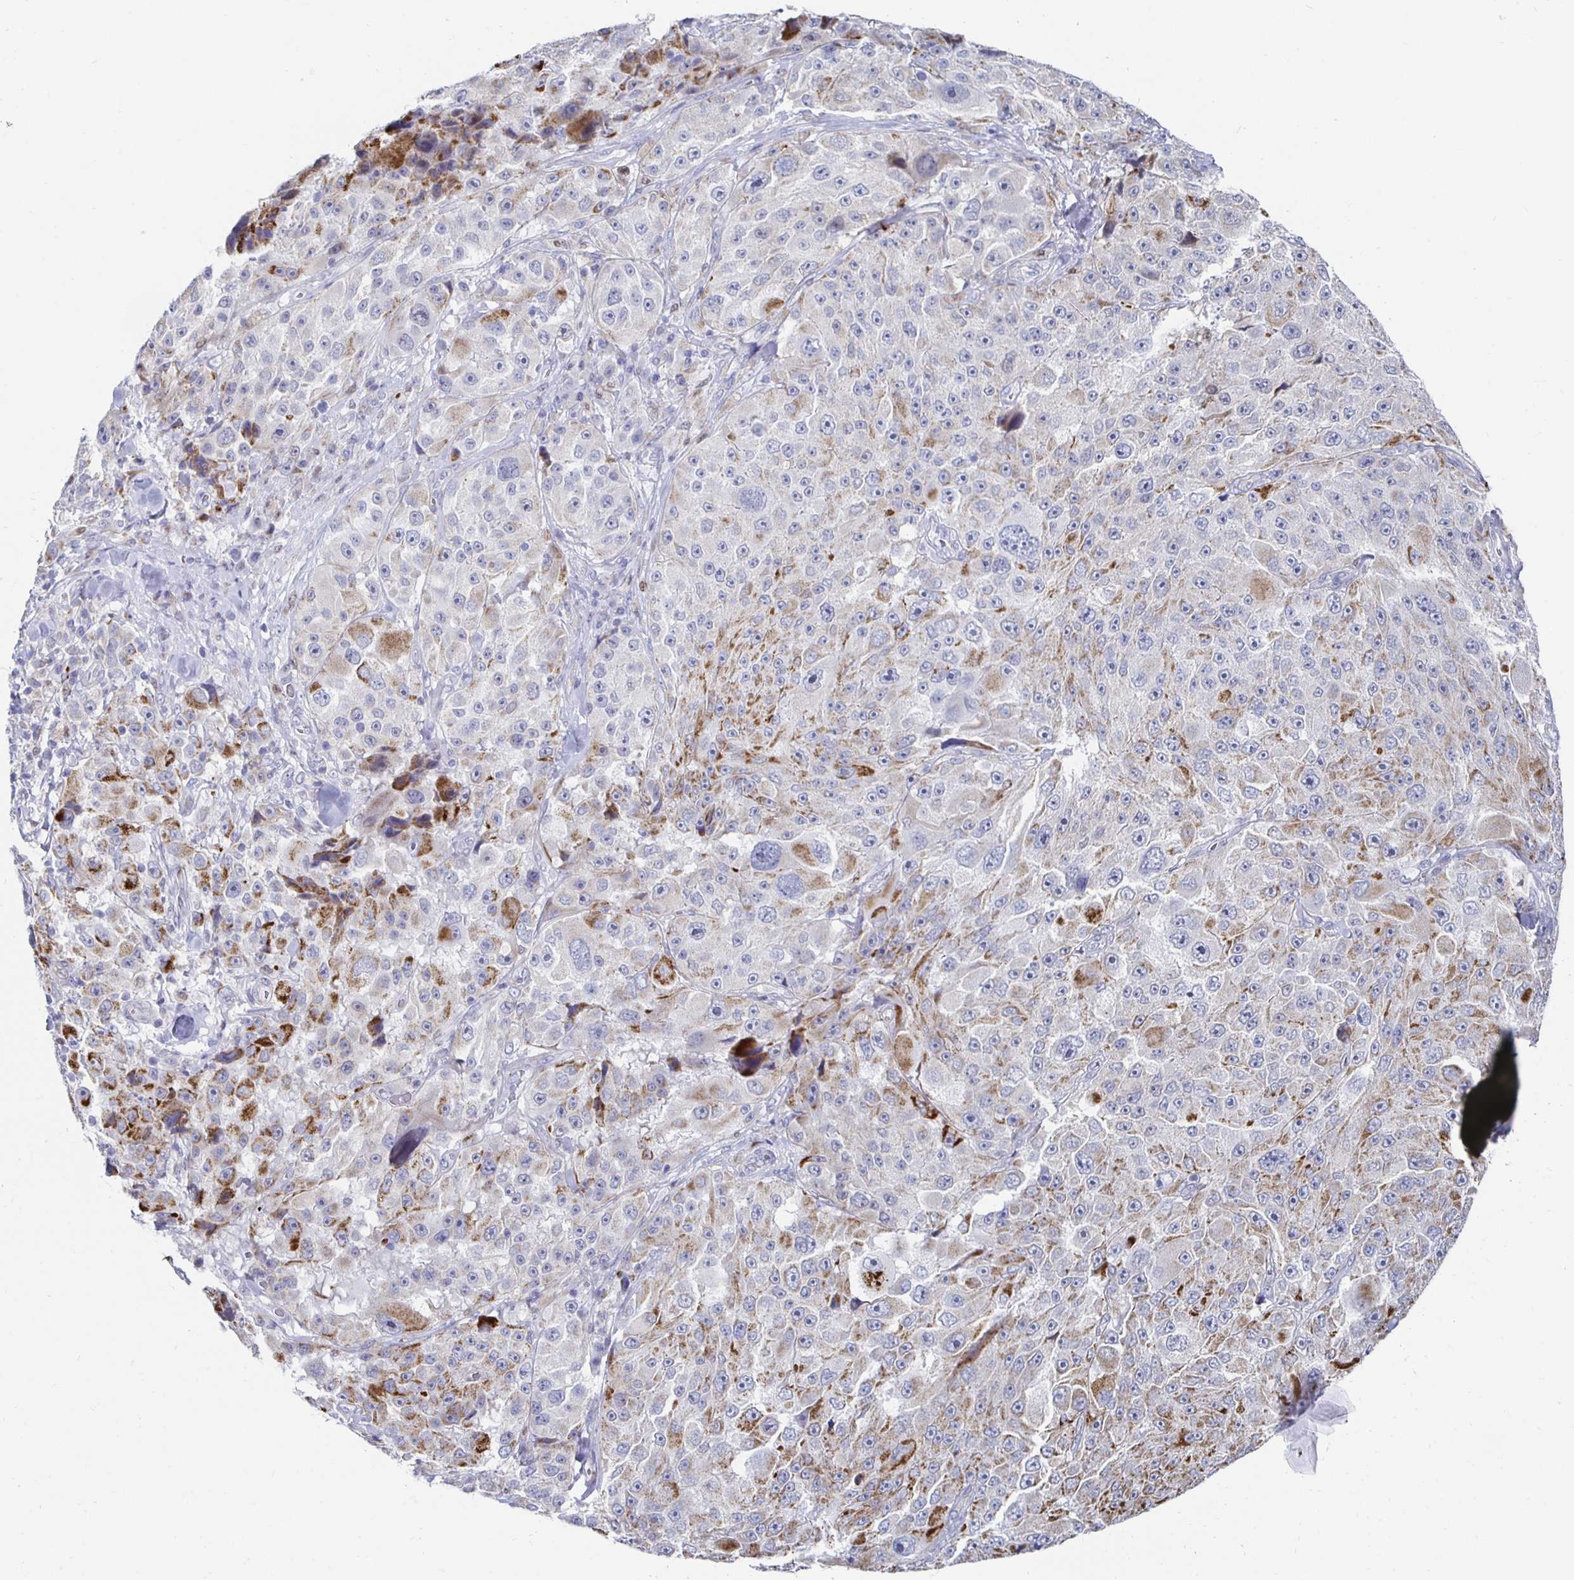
{"staining": {"intensity": "strong", "quantity": "<25%", "location": "cytoplasmic/membranous"}, "tissue": "melanoma", "cell_type": "Tumor cells", "image_type": "cancer", "snomed": [{"axis": "morphology", "description": "Malignant melanoma, Metastatic site"}, {"axis": "topography", "description": "Lymph node"}], "caption": "High-magnification brightfield microscopy of melanoma stained with DAB (3,3'-diaminobenzidine) (brown) and counterstained with hematoxylin (blue). tumor cells exhibit strong cytoplasmic/membranous expression is present in approximately<25% of cells.", "gene": "NOCT", "patient": {"sex": "male", "age": 62}}